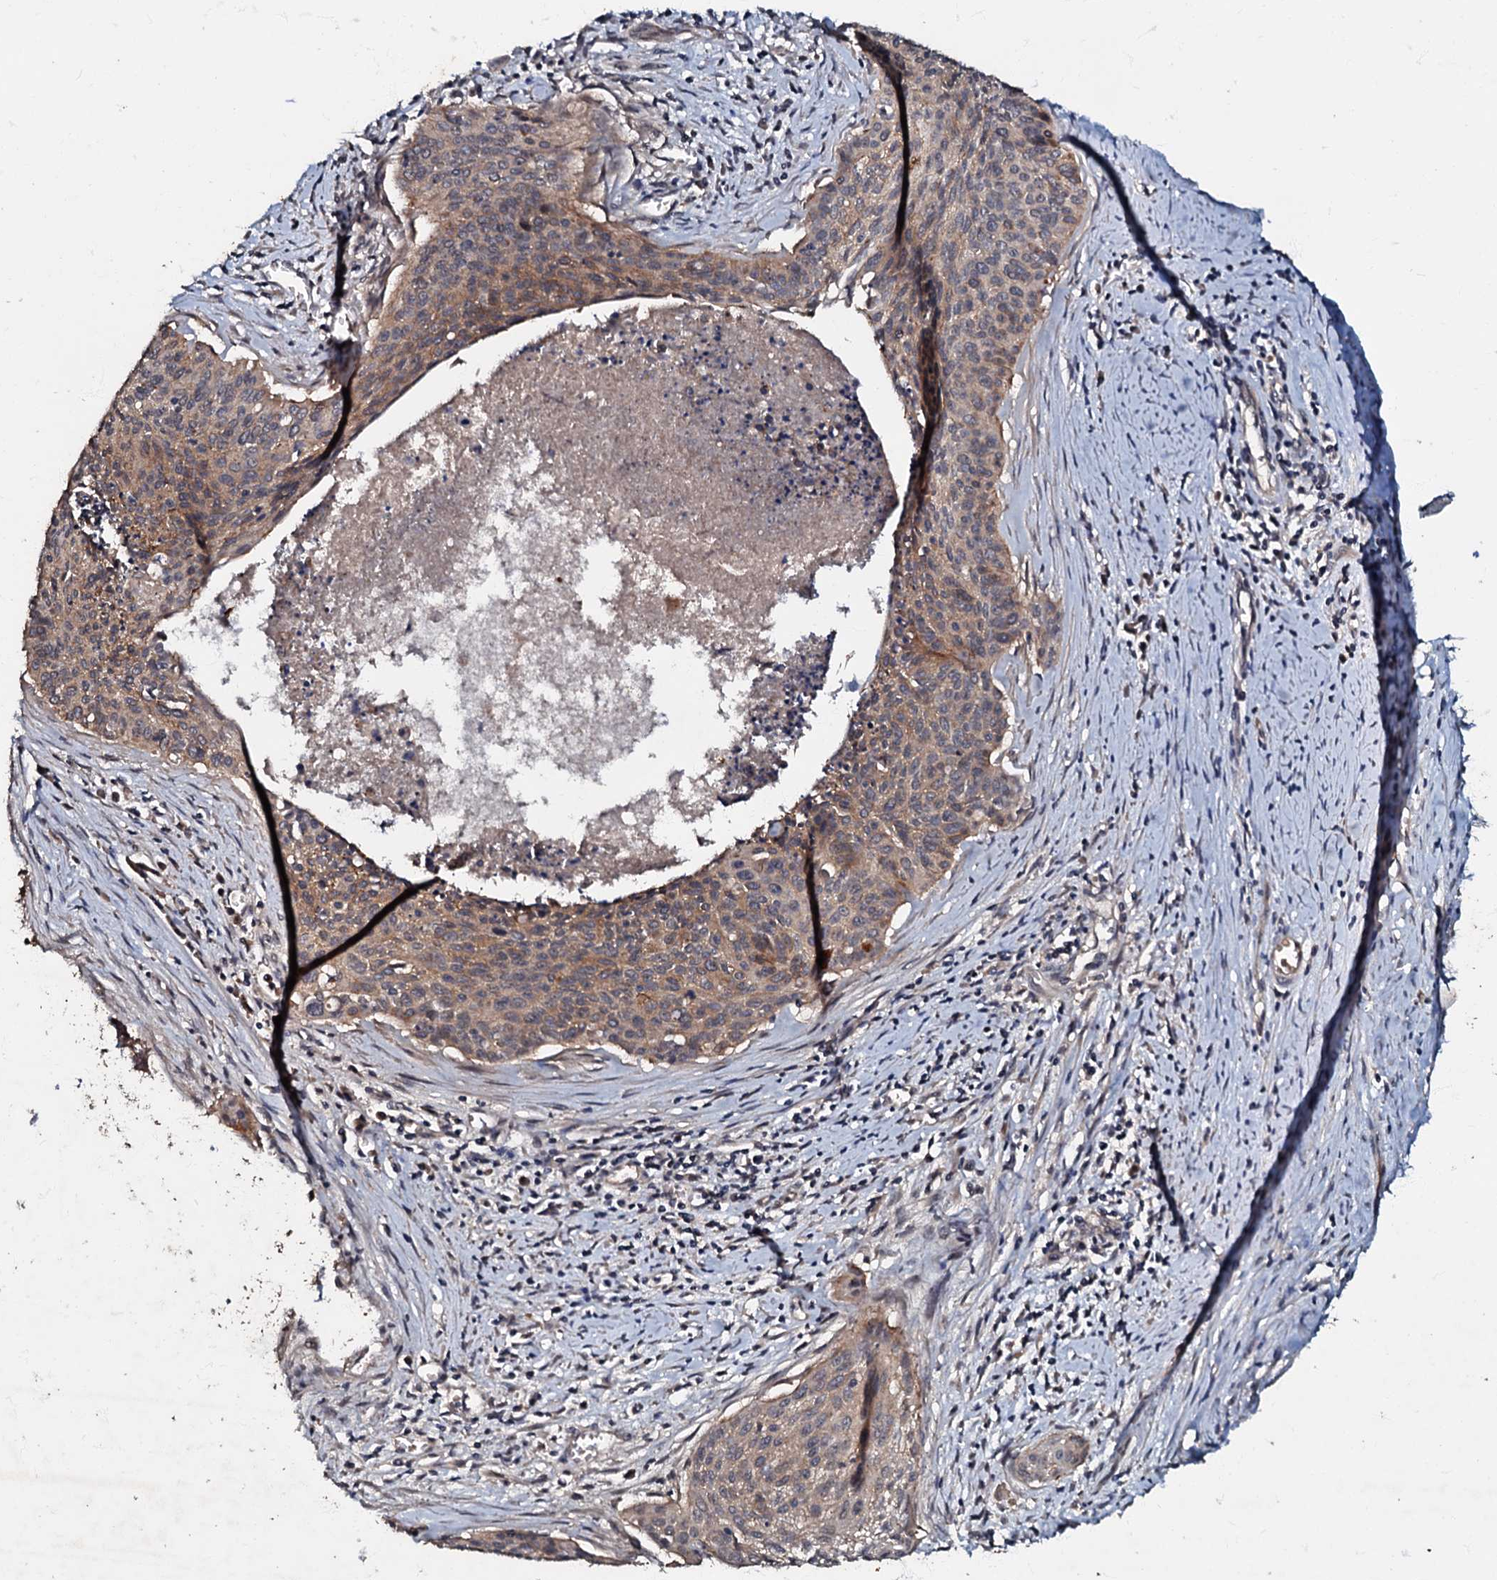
{"staining": {"intensity": "weak", "quantity": ">75%", "location": "cytoplasmic/membranous"}, "tissue": "cervical cancer", "cell_type": "Tumor cells", "image_type": "cancer", "snomed": [{"axis": "morphology", "description": "Squamous cell carcinoma, NOS"}, {"axis": "topography", "description": "Cervix"}], "caption": "Immunohistochemistry (IHC) (DAB (3,3'-diaminobenzidine)) staining of squamous cell carcinoma (cervical) shows weak cytoplasmic/membranous protein positivity in approximately >75% of tumor cells.", "gene": "MANSC4", "patient": {"sex": "female", "age": 55}}